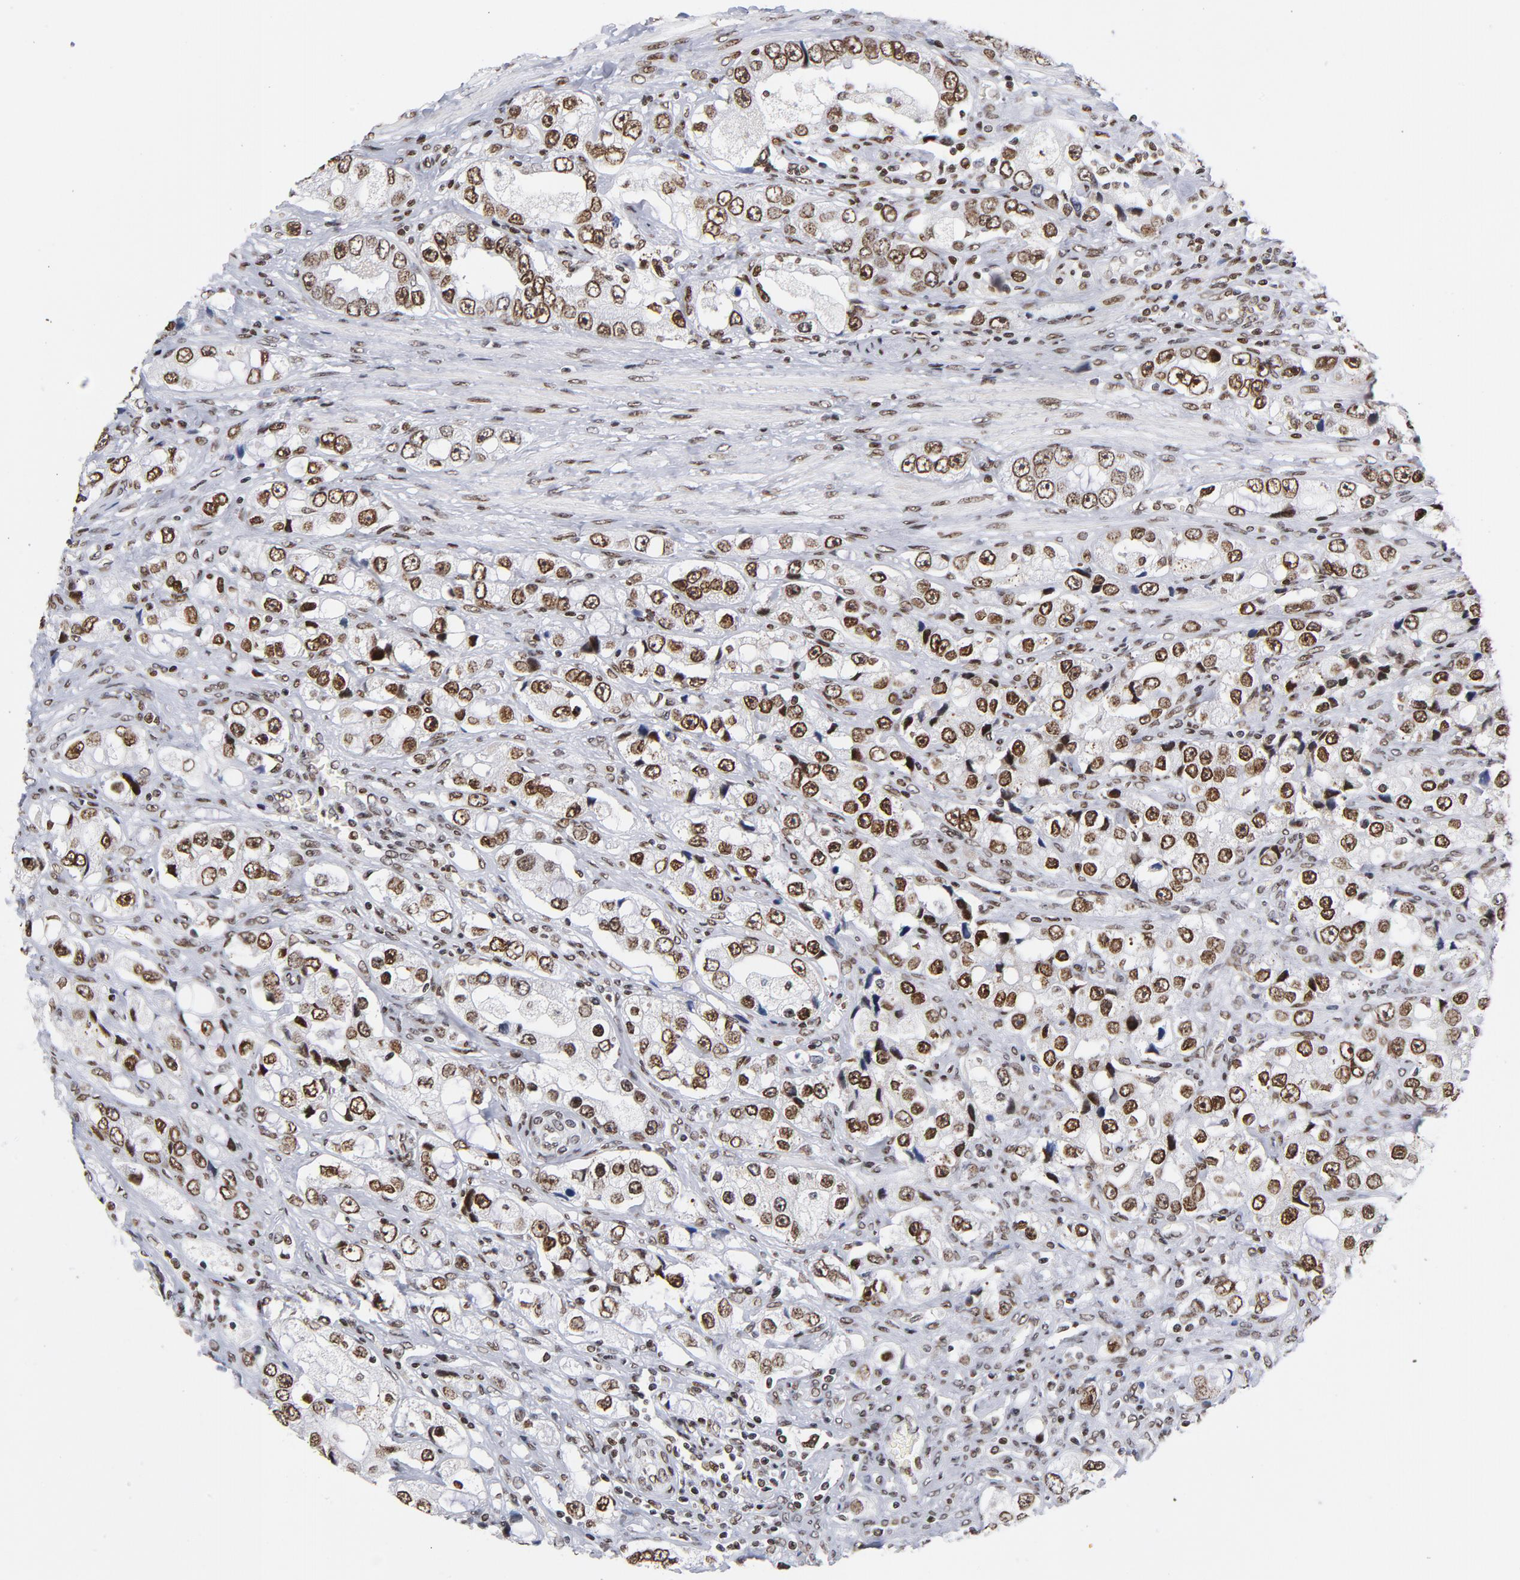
{"staining": {"intensity": "strong", "quantity": ">75%", "location": "cytoplasmic/membranous,nuclear"}, "tissue": "prostate cancer", "cell_type": "Tumor cells", "image_type": "cancer", "snomed": [{"axis": "morphology", "description": "Adenocarcinoma, High grade"}, {"axis": "topography", "description": "Prostate"}], "caption": "Immunohistochemistry (IHC) of human prostate cancer shows high levels of strong cytoplasmic/membranous and nuclear expression in about >75% of tumor cells.", "gene": "TOP2B", "patient": {"sex": "male", "age": 63}}